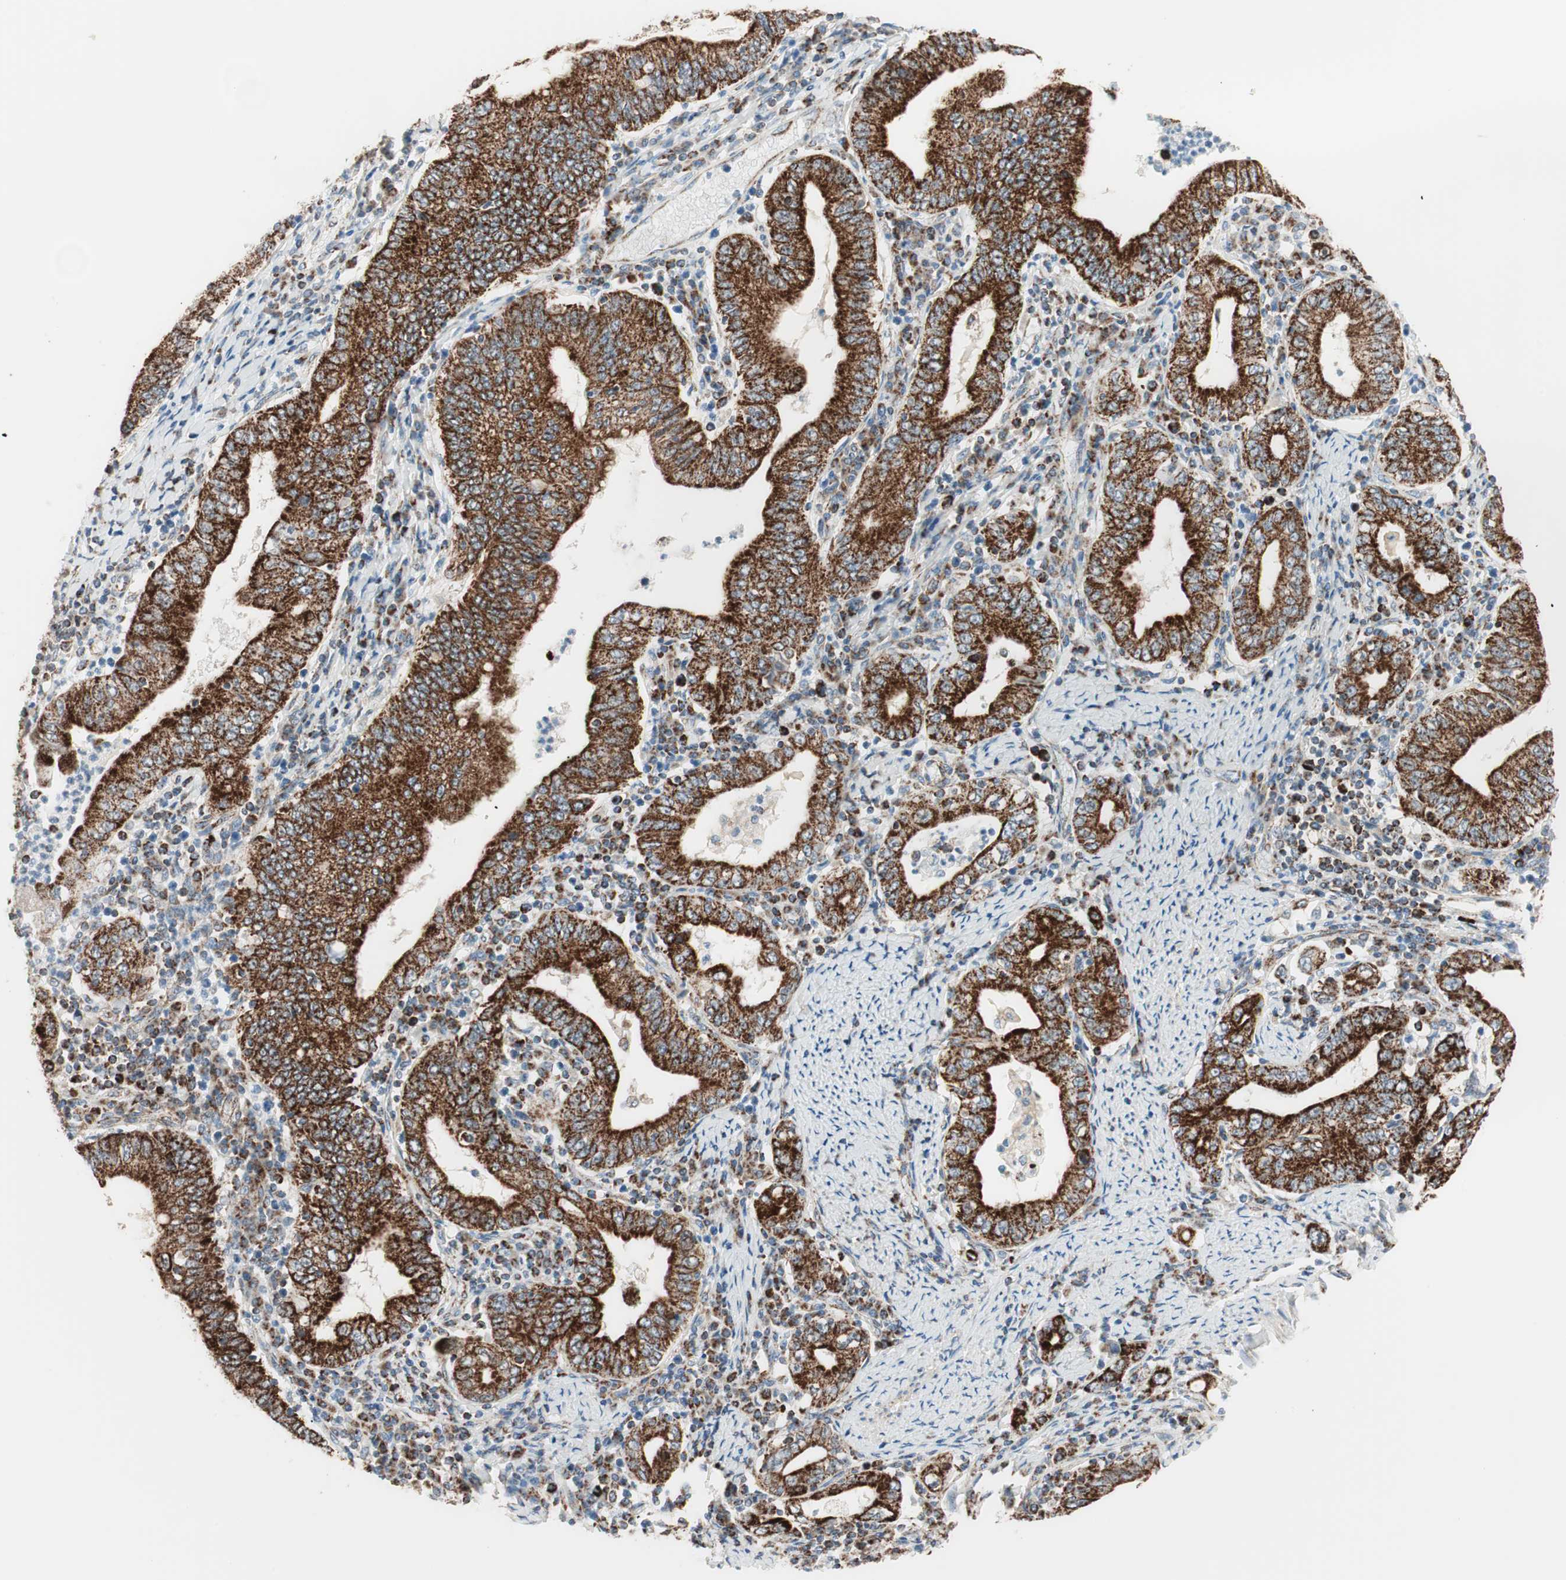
{"staining": {"intensity": "strong", "quantity": ">75%", "location": "cytoplasmic/membranous"}, "tissue": "stomach cancer", "cell_type": "Tumor cells", "image_type": "cancer", "snomed": [{"axis": "morphology", "description": "Normal tissue, NOS"}, {"axis": "morphology", "description": "Adenocarcinoma, NOS"}, {"axis": "topography", "description": "Esophagus"}, {"axis": "topography", "description": "Stomach, upper"}, {"axis": "topography", "description": "Peripheral nerve tissue"}], "caption": "Protein expression analysis of stomach adenocarcinoma demonstrates strong cytoplasmic/membranous expression in about >75% of tumor cells.", "gene": "TOMM20", "patient": {"sex": "male", "age": 62}}